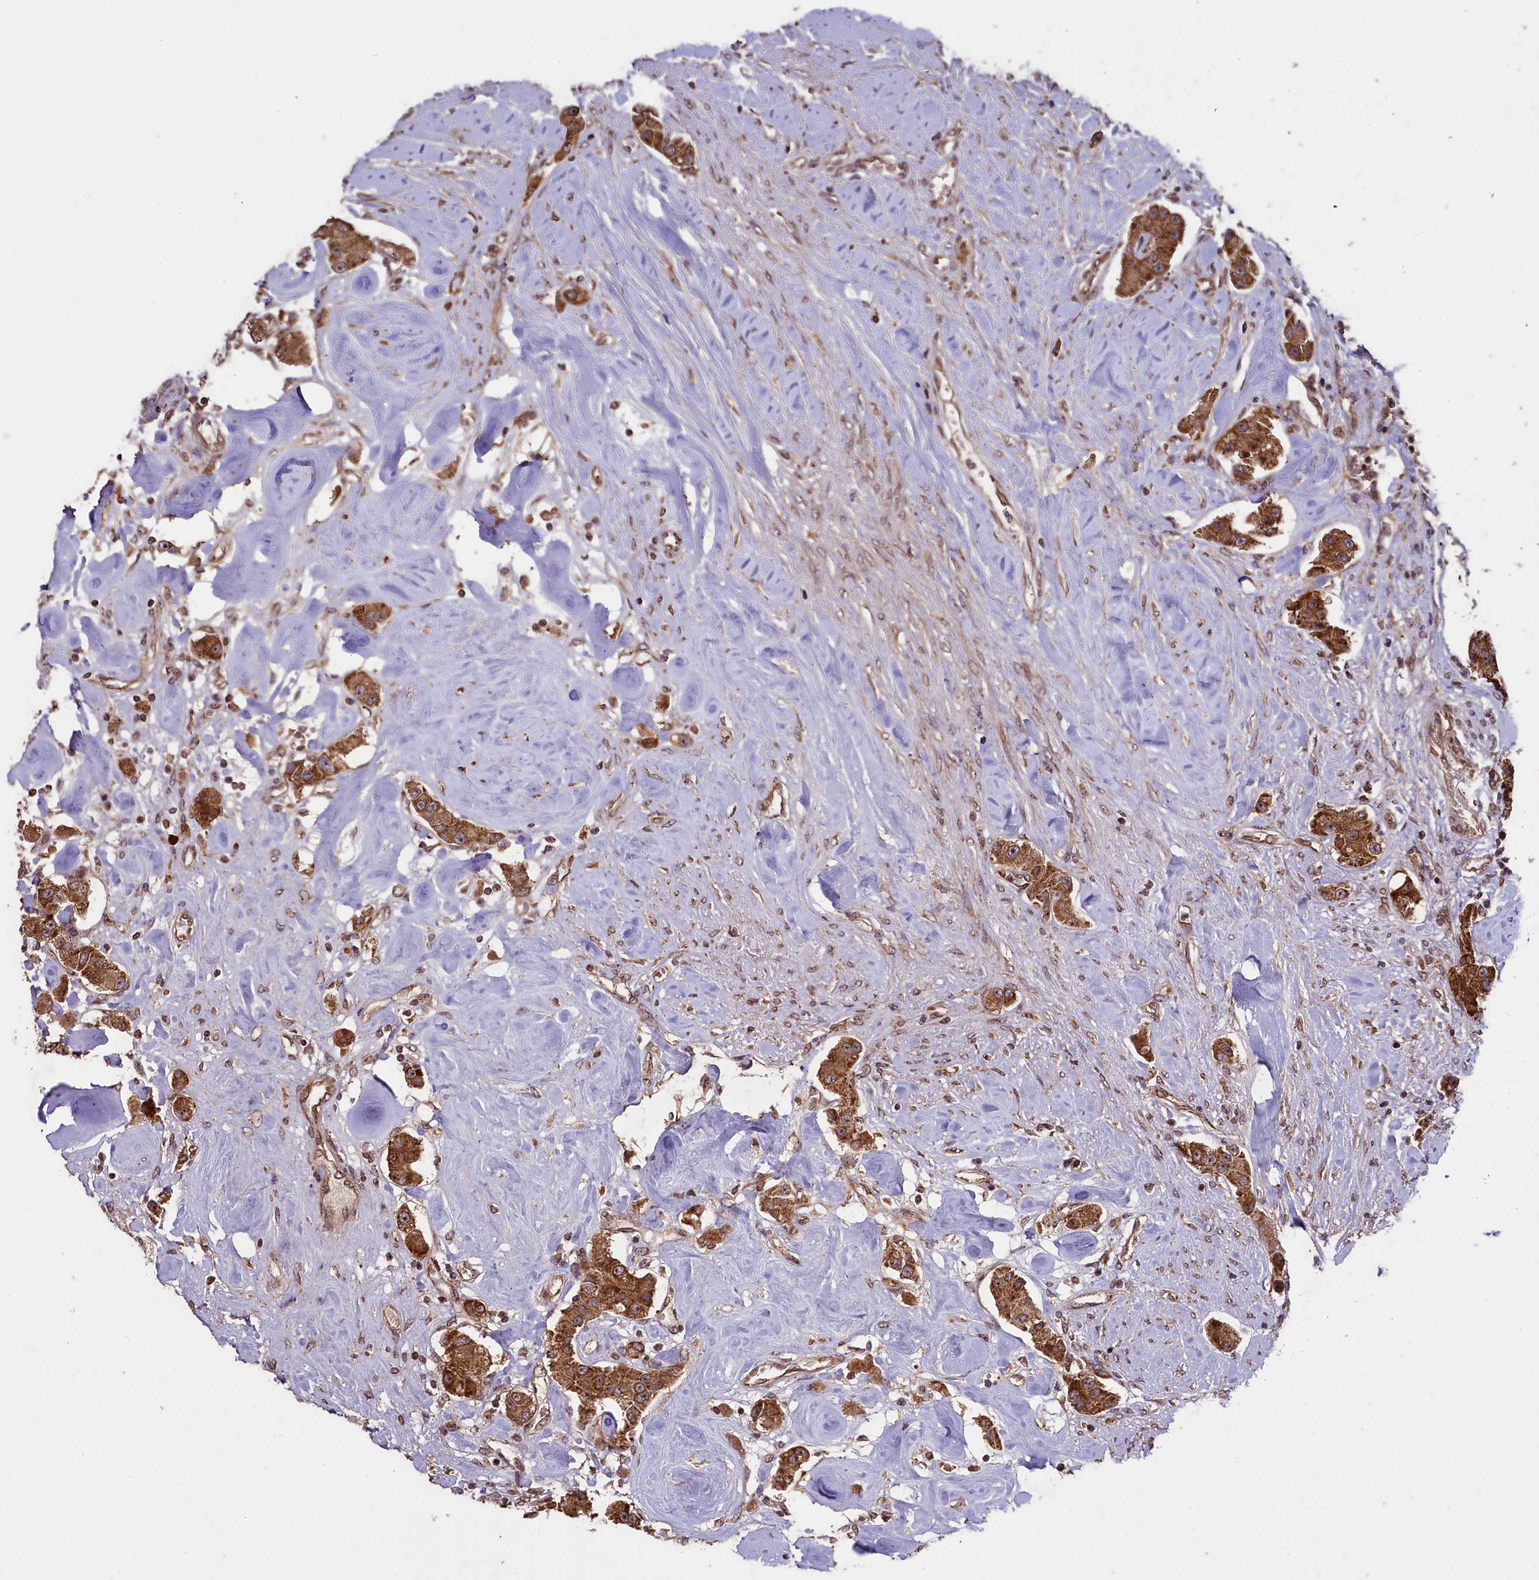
{"staining": {"intensity": "strong", "quantity": ">75%", "location": "cytoplasmic/membranous"}, "tissue": "carcinoid", "cell_type": "Tumor cells", "image_type": "cancer", "snomed": [{"axis": "morphology", "description": "Carcinoid, malignant, NOS"}, {"axis": "topography", "description": "Pancreas"}], "caption": "A histopathology image showing strong cytoplasmic/membranous positivity in about >75% of tumor cells in carcinoid, as visualized by brown immunohistochemical staining.", "gene": "LARP4", "patient": {"sex": "male", "age": 41}}